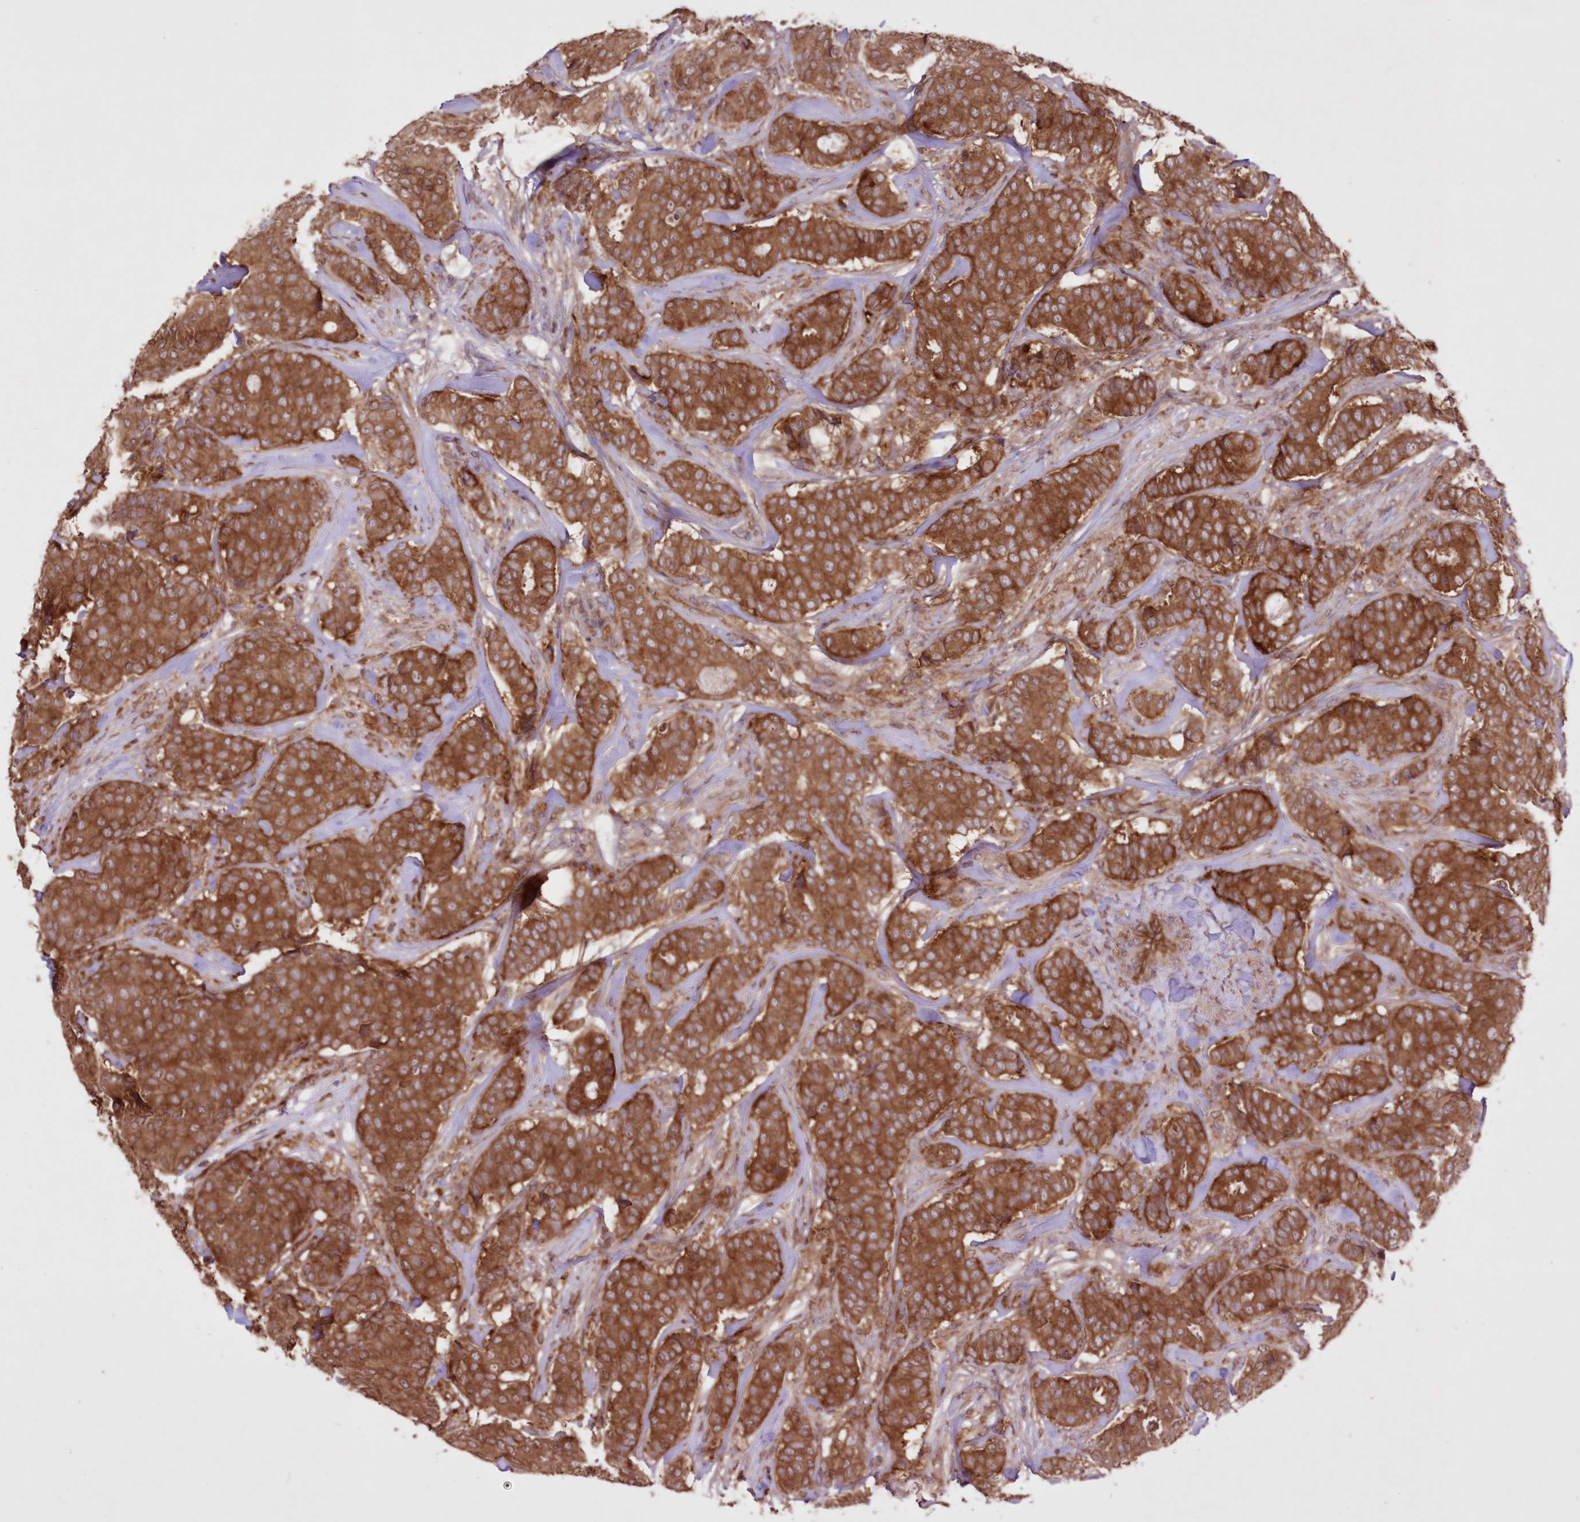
{"staining": {"intensity": "strong", "quantity": ">75%", "location": "cytoplasmic/membranous"}, "tissue": "breast cancer", "cell_type": "Tumor cells", "image_type": "cancer", "snomed": [{"axis": "morphology", "description": "Duct carcinoma"}, {"axis": "topography", "description": "Breast"}], "caption": "Breast cancer stained with DAB immunohistochemistry displays high levels of strong cytoplasmic/membranous staining in approximately >75% of tumor cells.", "gene": "FCHO2", "patient": {"sex": "female", "age": 75}}